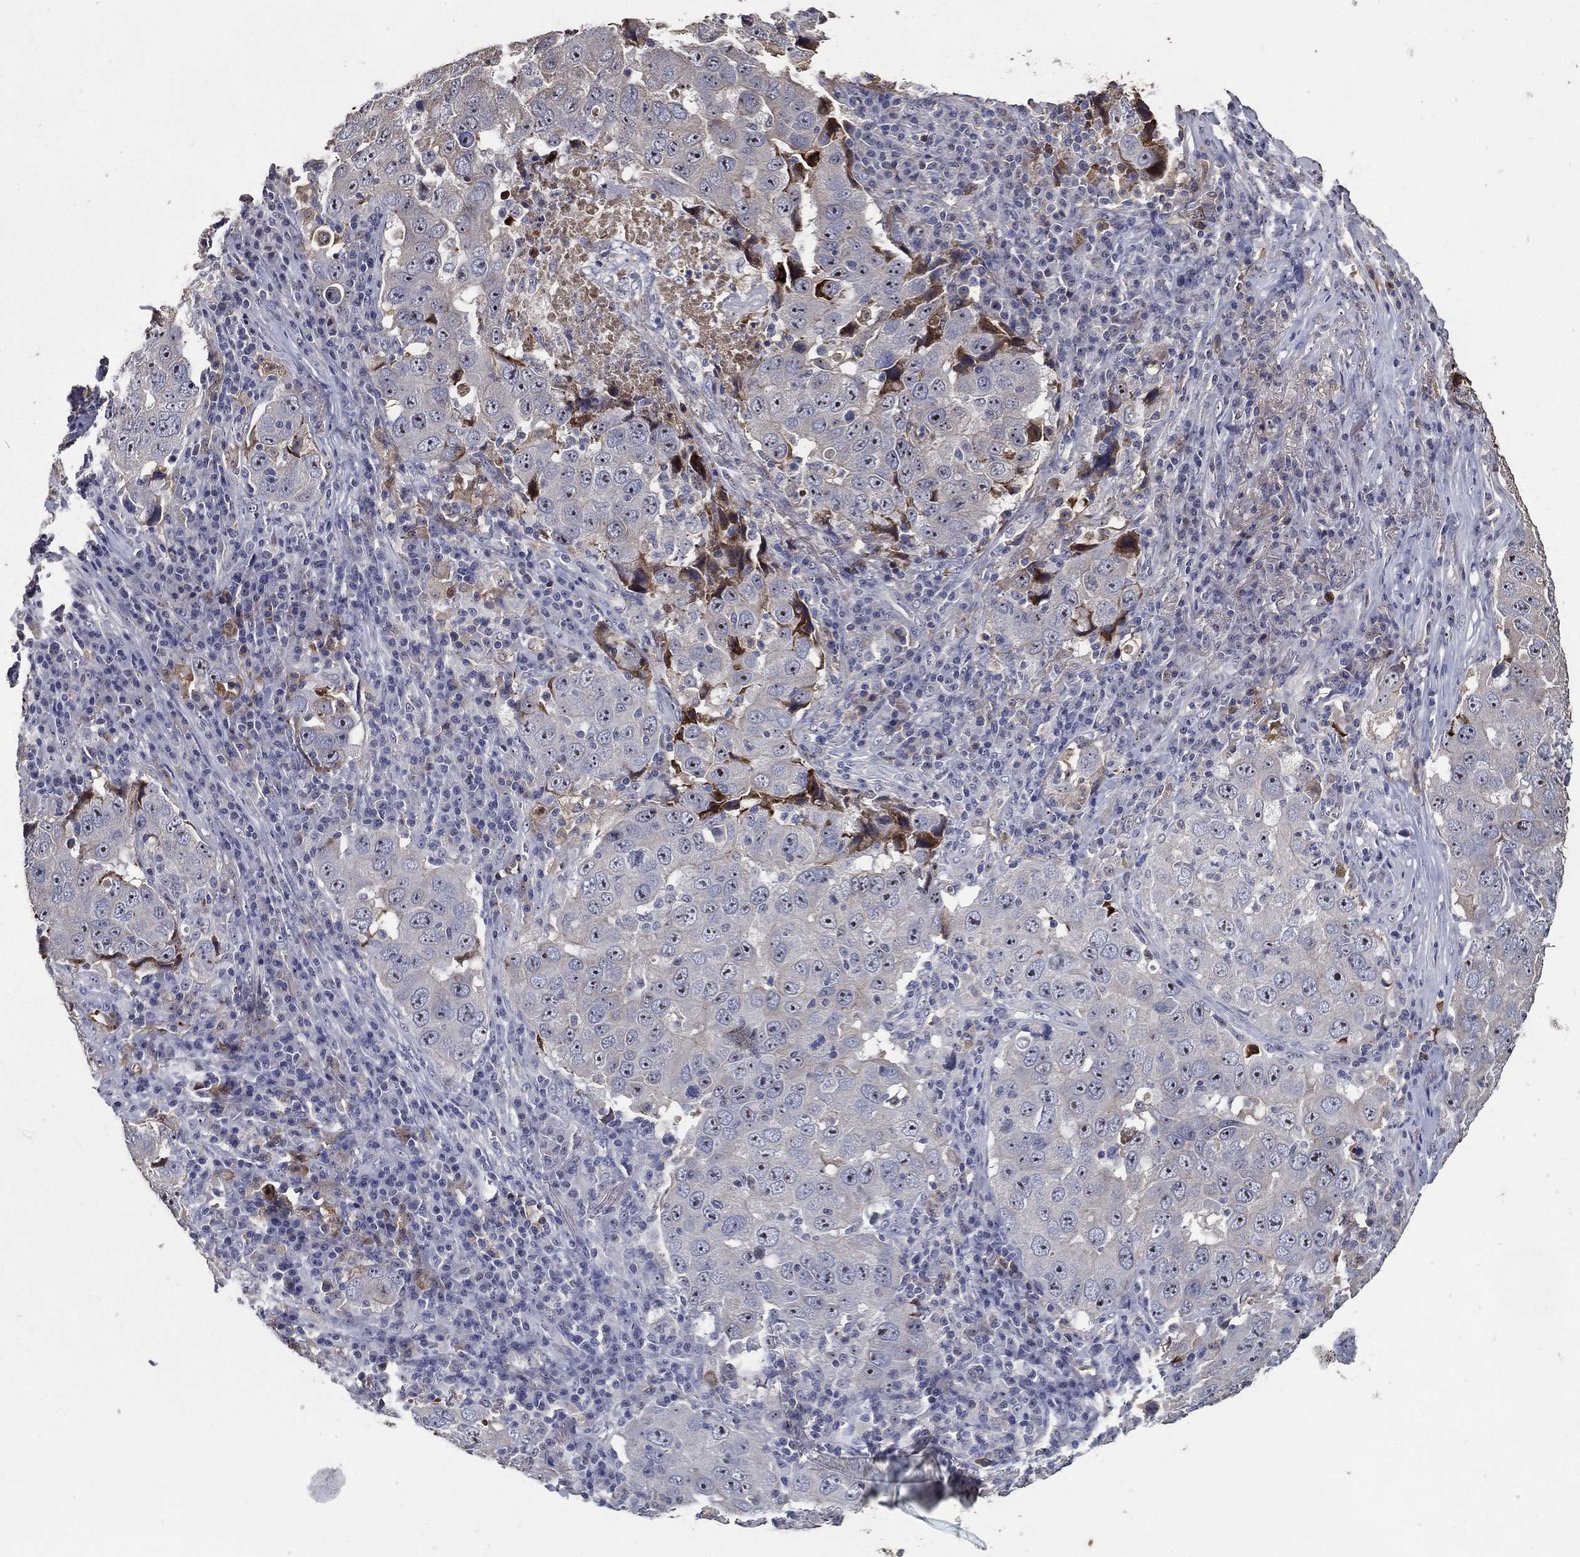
{"staining": {"intensity": "negative", "quantity": "none", "location": "none"}, "tissue": "lung cancer", "cell_type": "Tumor cells", "image_type": "cancer", "snomed": [{"axis": "morphology", "description": "Adenocarcinoma, NOS"}, {"axis": "topography", "description": "Lung"}], "caption": "The histopathology image exhibits no staining of tumor cells in lung cancer.", "gene": "EFNA1", "patient": {"sex": "male", "age": 73}}